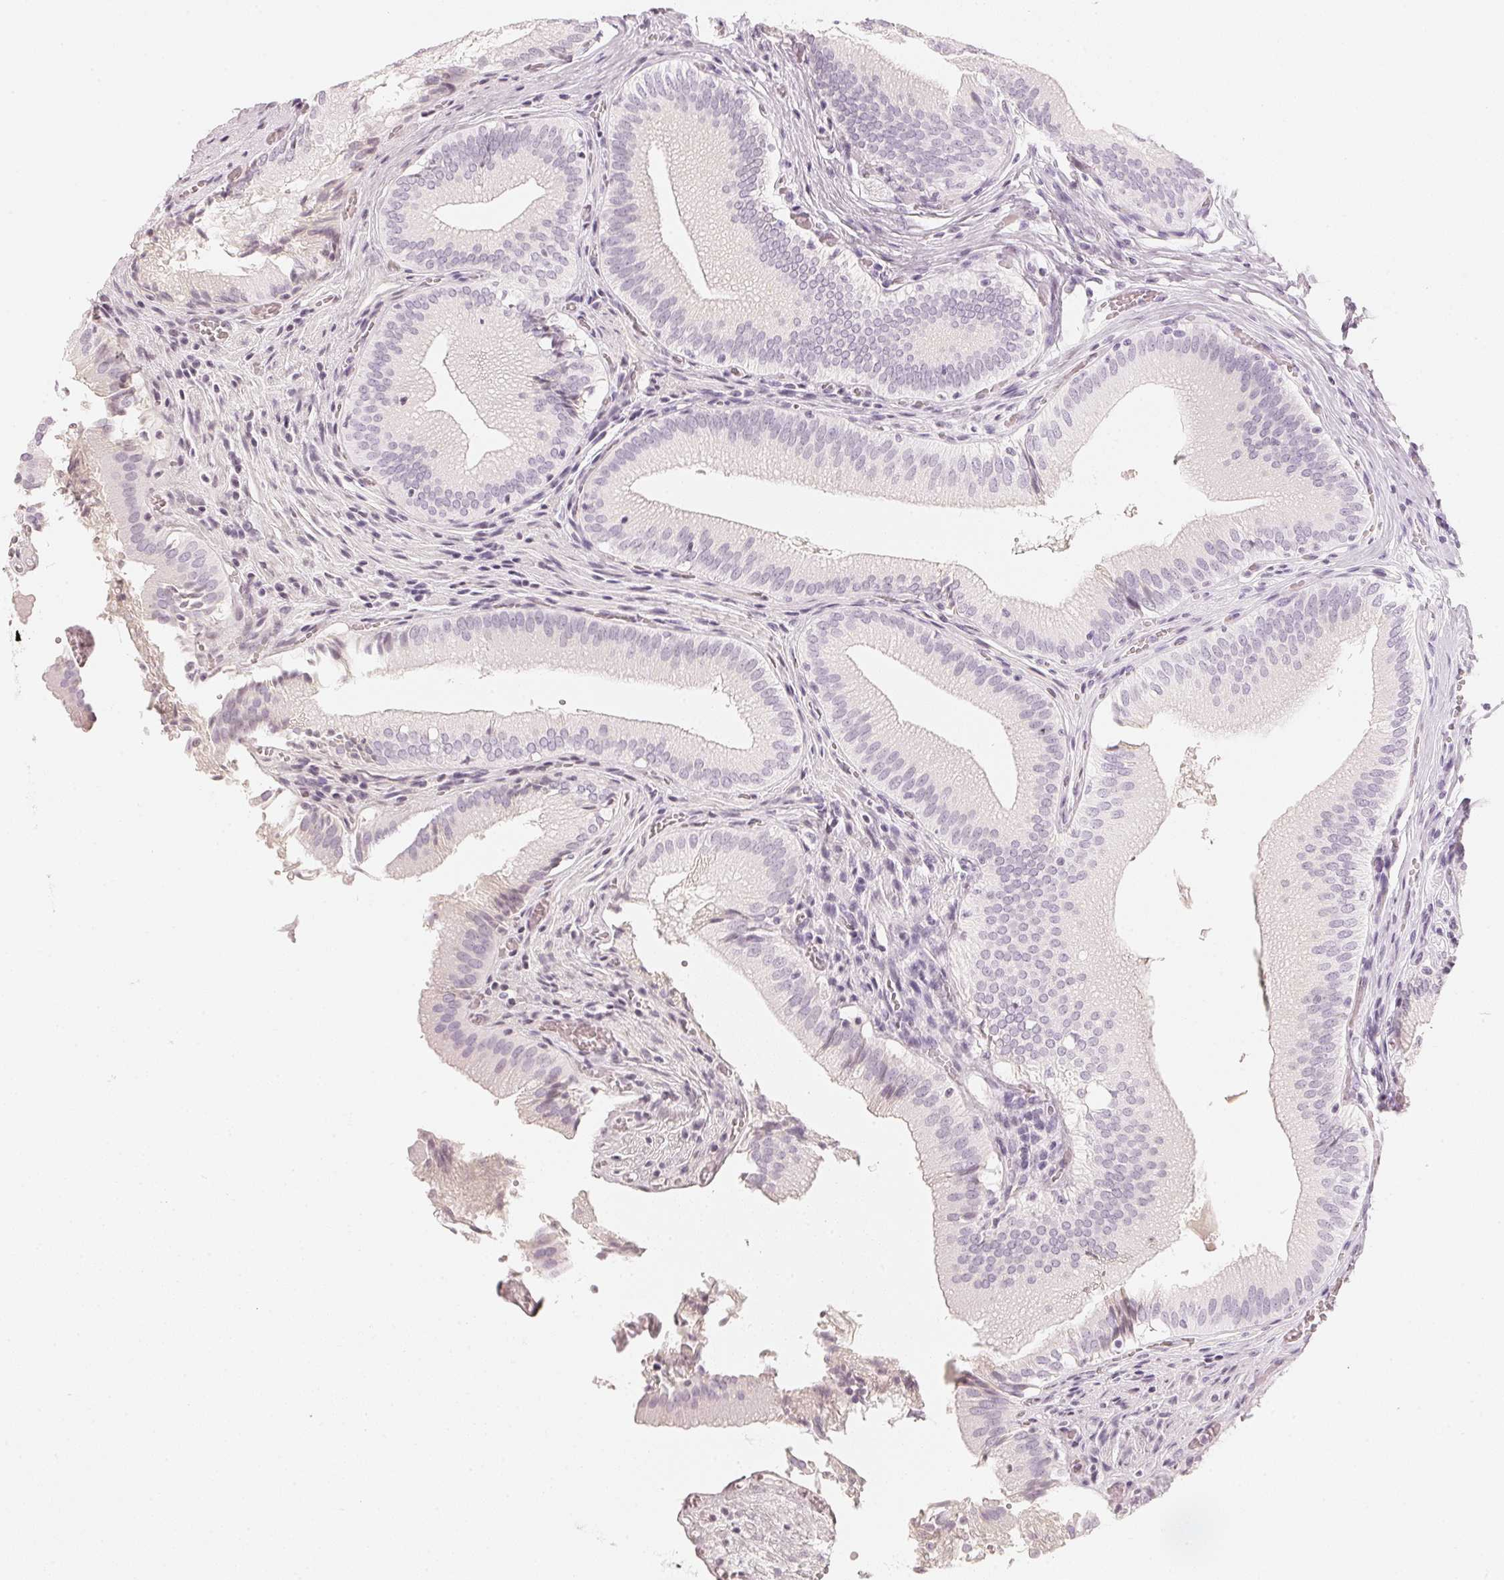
{"staining": {"intensity": "negative", "quantity": "none", "location": "none"}, "tissue": "gallbladder", "cell_type": "Glandular cells", "image_type": "normal", "snomed": [{"axis": "morphology", "description": "Normal tissue, NOS"}, {"axis": "topography", "description": "Gallbladder"}, {"axis": "topography", "description": "Peripheral nerve tissue"}], "caption": "DAB immunohistochemical staining of unremarkable human gallbladder shows no significant expression in glandular cells.", "gene": "SLC22A8", "patient": {"sex": "male", "age": 17}}